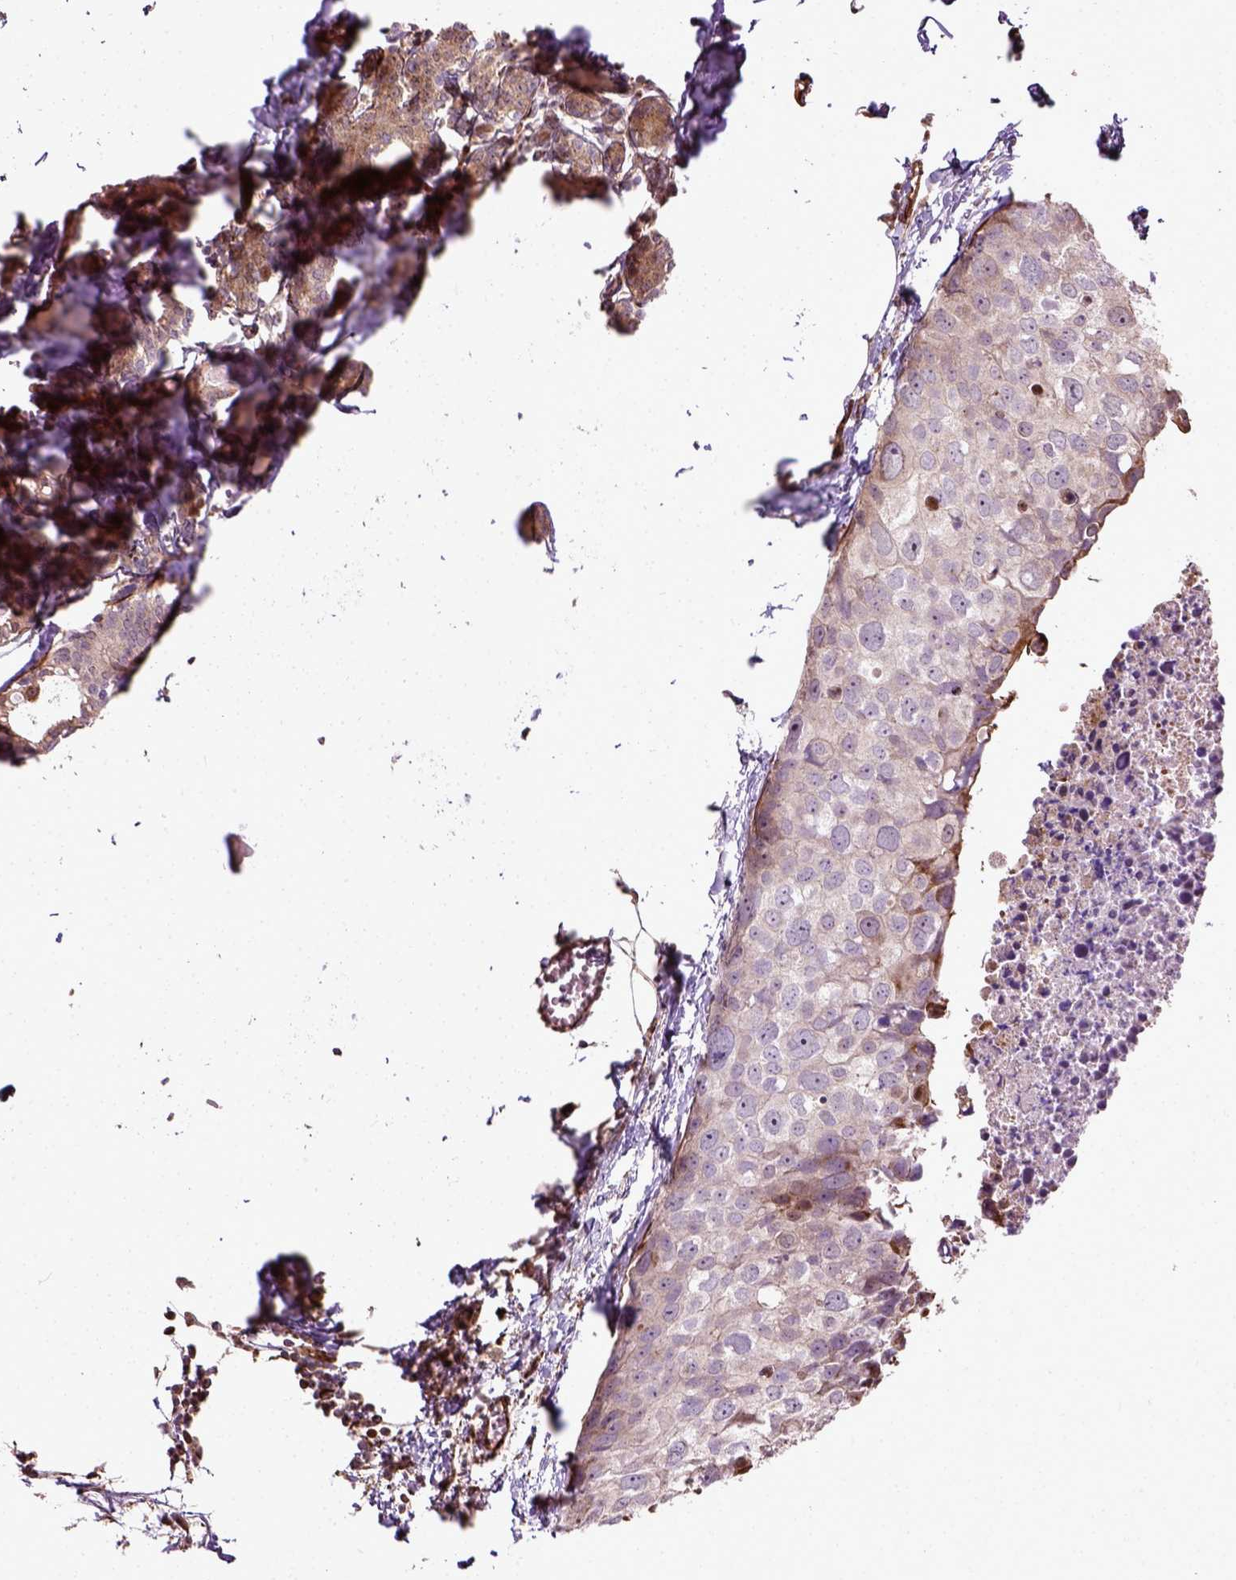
{"staining": {"intensity": "weak", "quantity": "<25%", "location": "cytoplasmic/membranous"}, "tissue": "breast cancer", "cell_type": "Tumor cells", "image_type": "cancer", "snomed": [{"axis": "morphology", "description": "Duct carcinoma"}, {"axis": "topography", "description": "Breast"}], "caption": "DAB immunohistochemical staining of breast invasive ductal carcinoma displays no significant positivity in tumor cells.", "gene": "PKP3", "patient": {"sex": "female", "age": 38}}